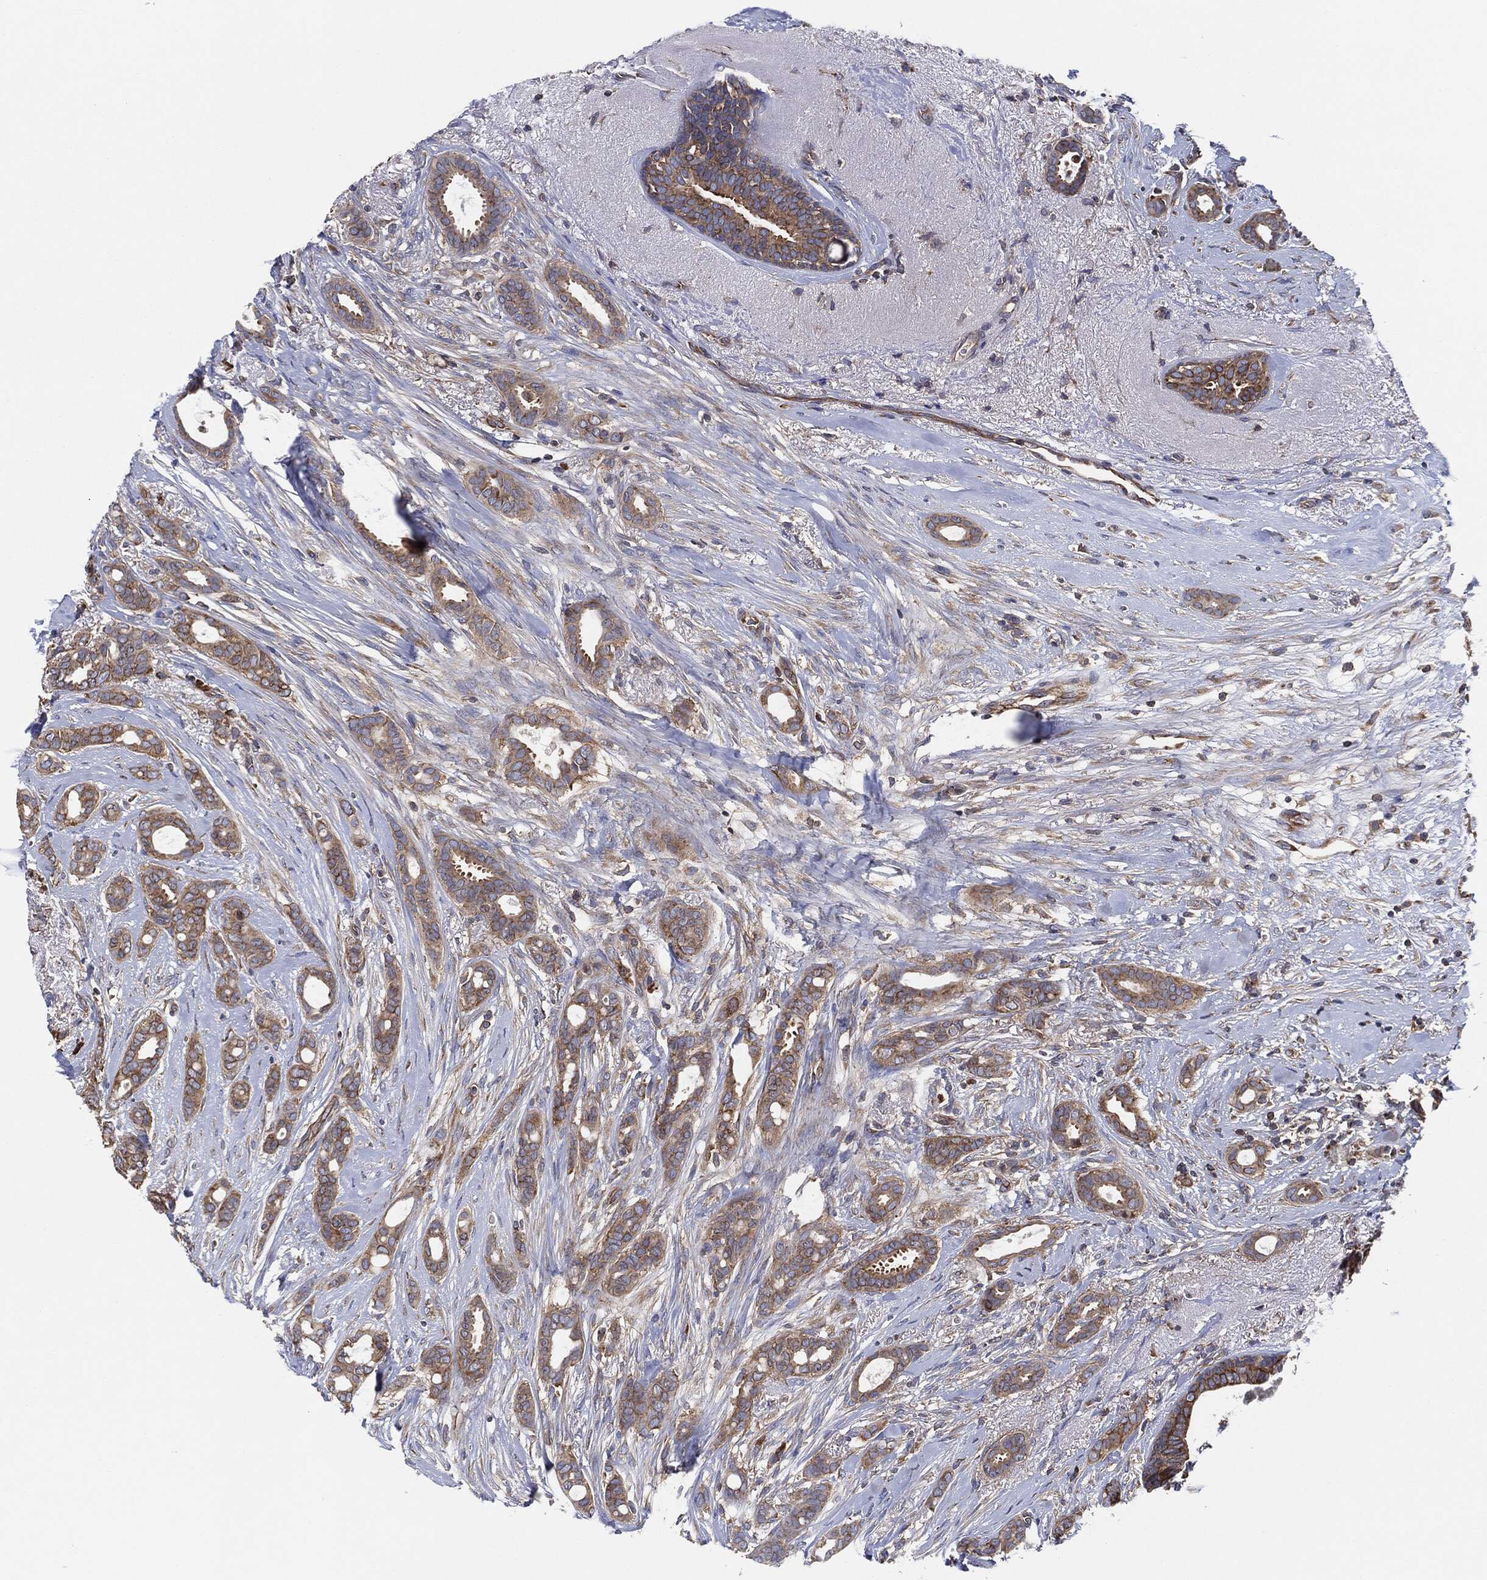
{"staining": {"intensity": "moderate", "quantity": ">75%", "location": "cytoplasmic/membranous"}, "tissue": "breast cancer", "cell_type": "Tumor cells", "image_type": "cancer", "snomed": [{"axis": "morphology", "description": "Duct carcinoma"}, {"axis": "topography", "description": "Breast"}], "caption": "Tumor cells reveal medium levels of moderate cytoplasmic/membranous staining in approximately >75% of cells in breast infiltrating ductal carcinoma.", "gene": "EIF2S2", "patient": {"sex": "female", "age": 51}}